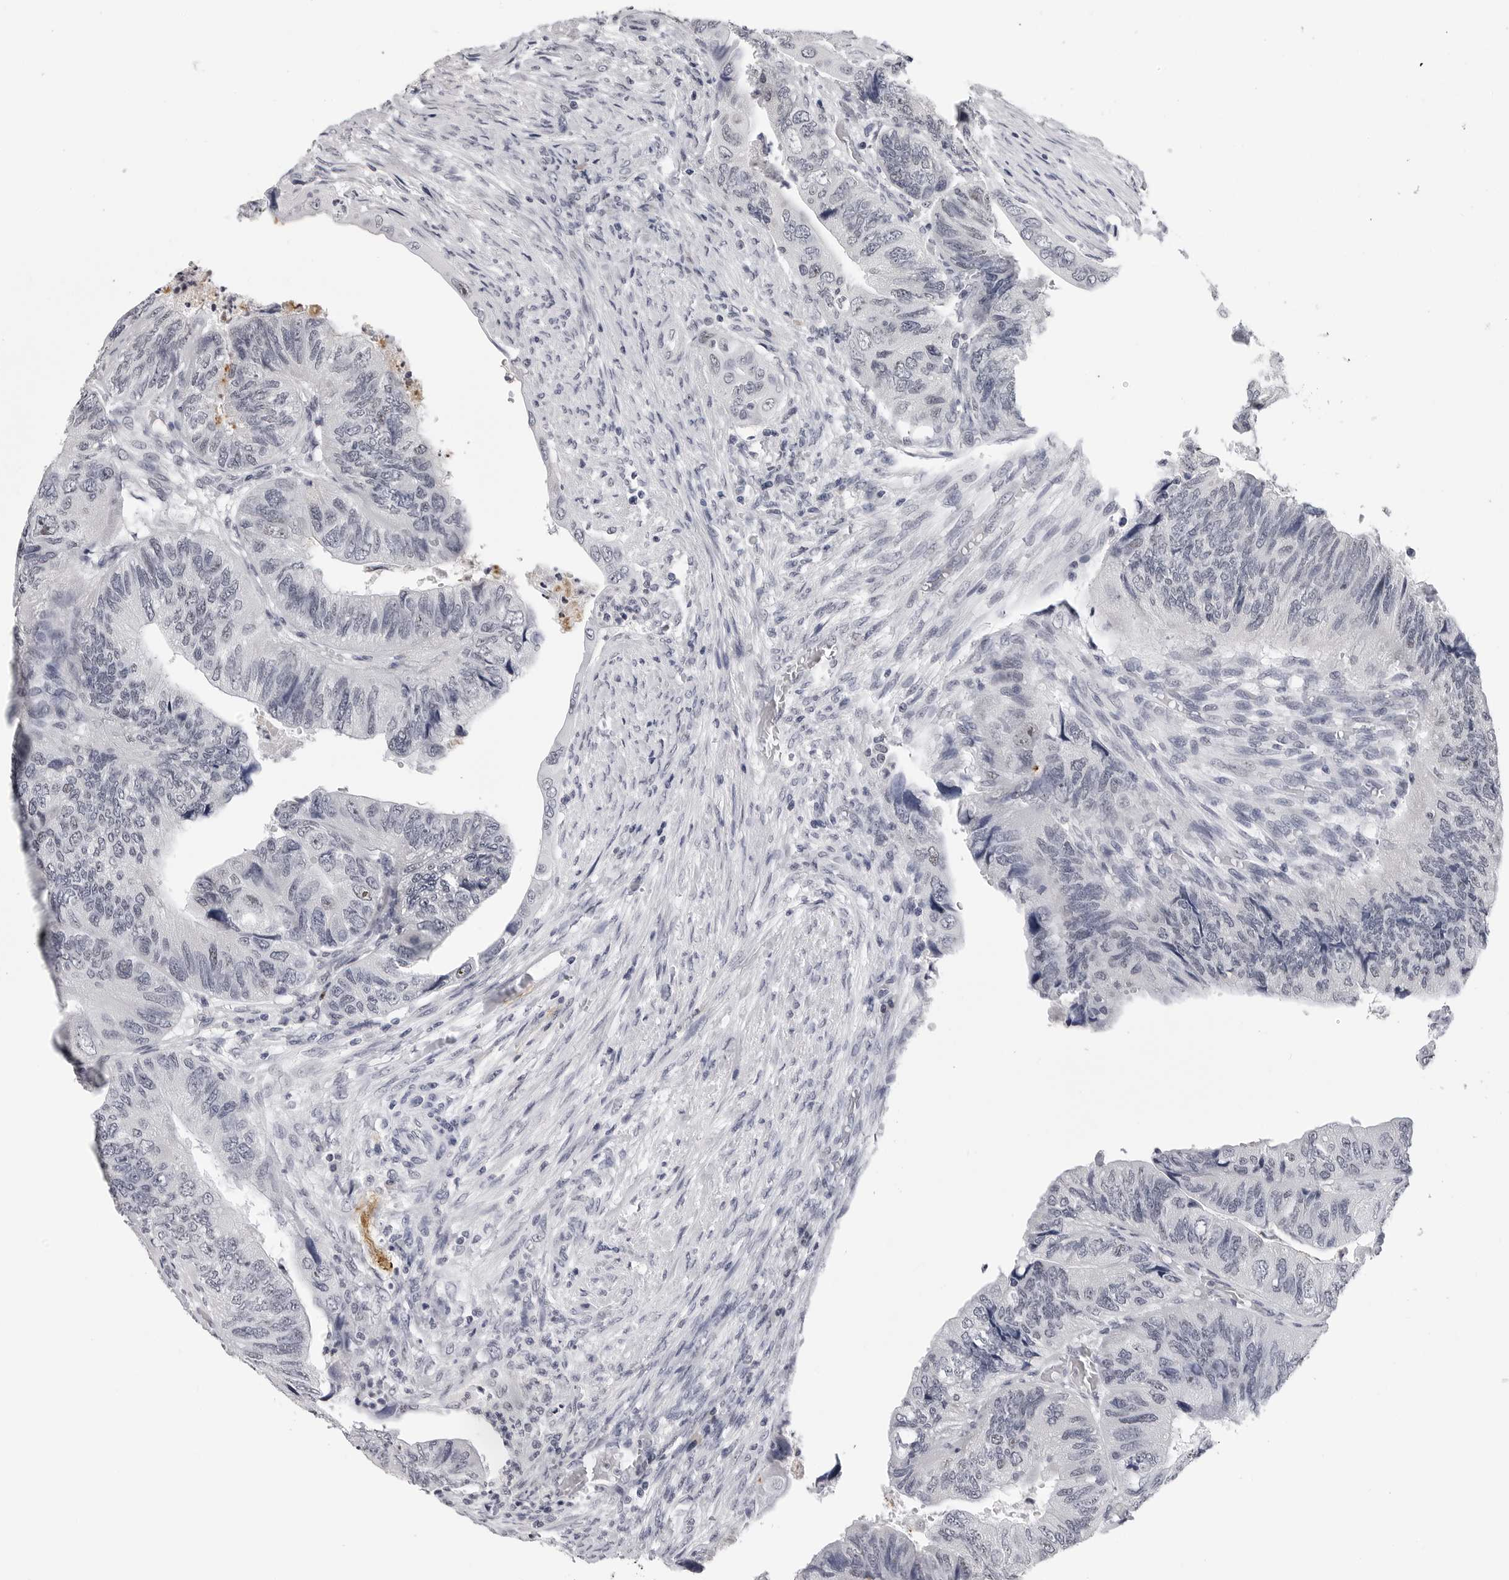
{"staining": {"intensity": "negative", "quantity": "none", "location": "none"}, "tissue": "colorectal cancer", "cell_type": "Tumor cells", "image_type": "cancer", "snomed": [{"axis": "morphology", "description": "Adenocarcinoma, NOS"}, {"axis": "topography", "description": "Rectum"}], "caption": "Micrograph shows no significant protein staining in tumor cells of colorectal cancer (adenocarcinoma).", "gene": "GNL2", "patient": {"sex": "male", "age": 63}}